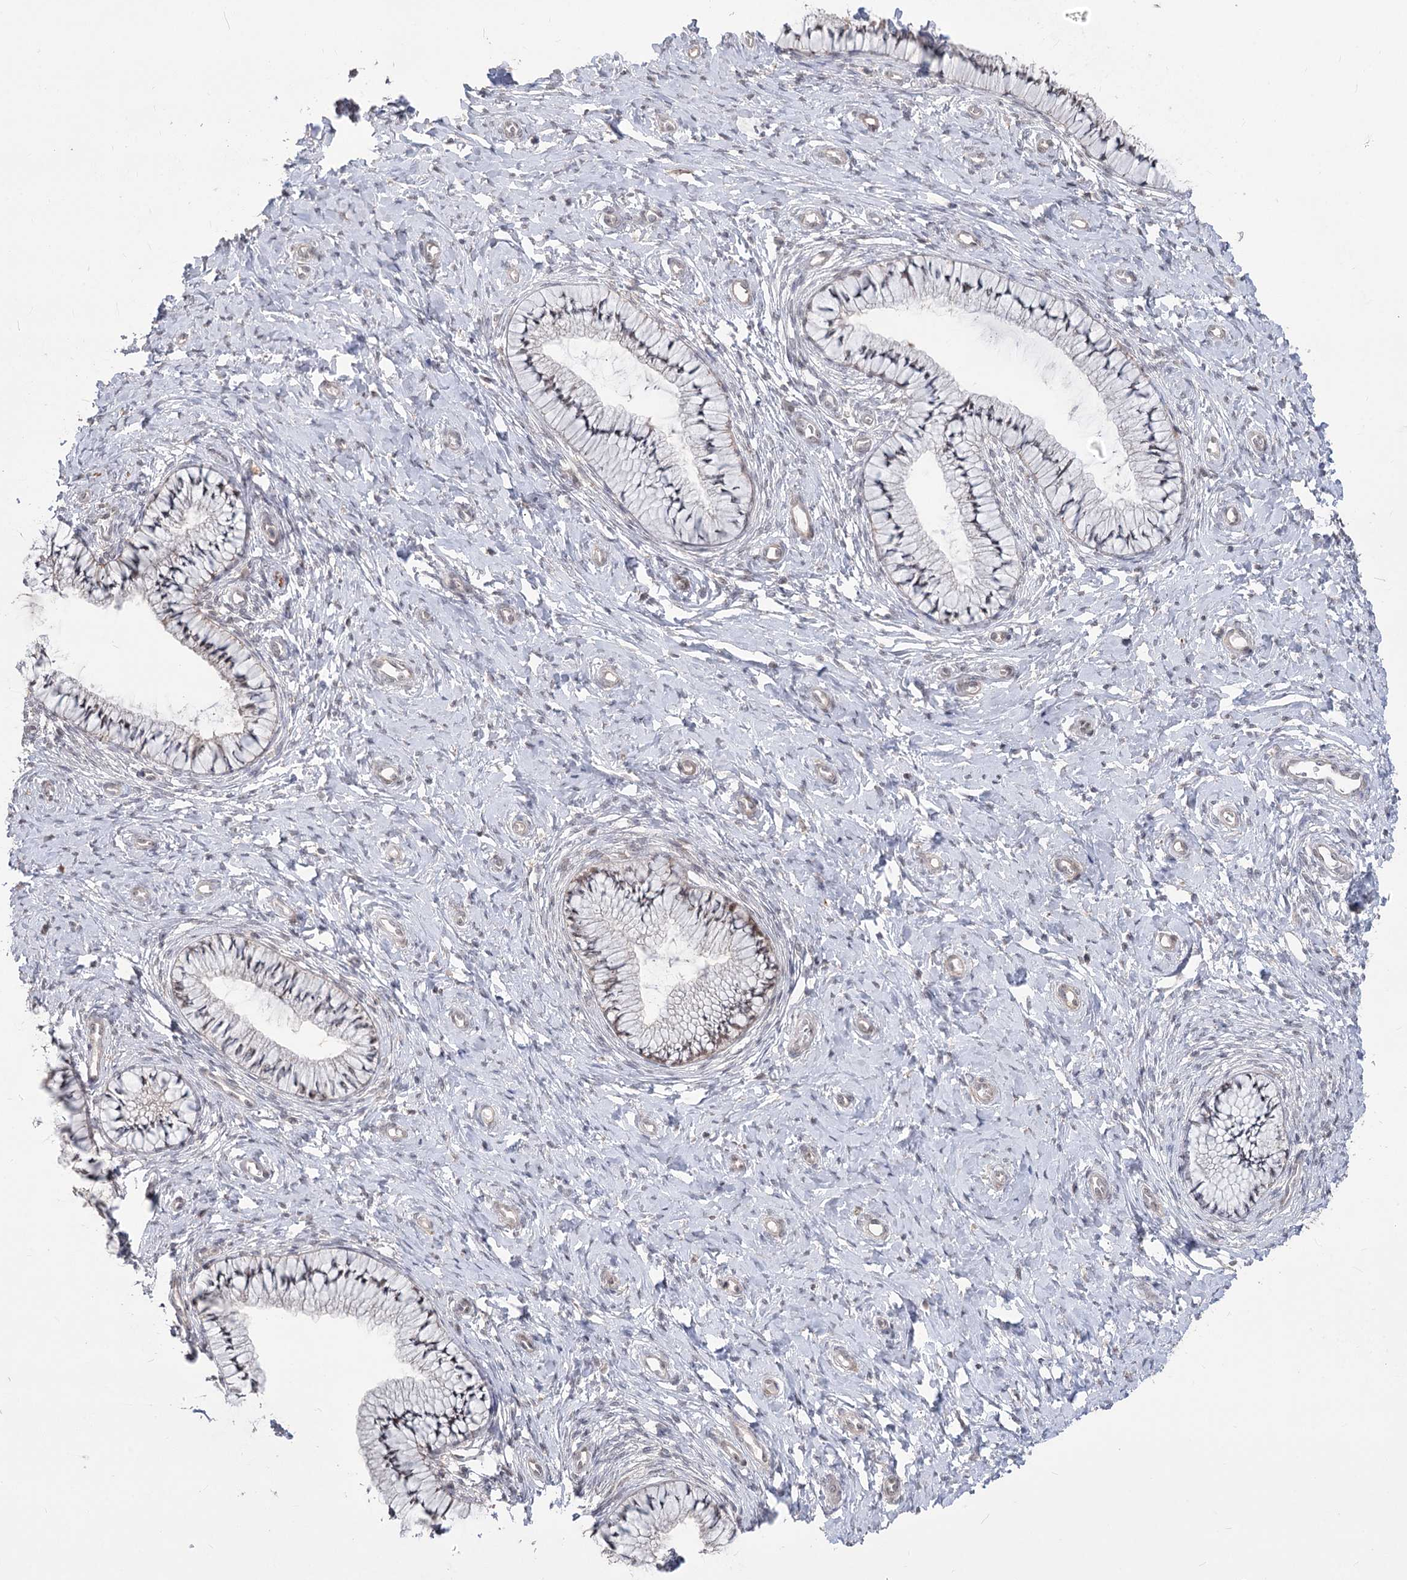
{"staining": {"intensity": "moderate", "quantity": "25%-75%", "location": "nuclear"}, "tissue": "cervix", "cell_type": "Glandular cells", "image_type": "normal", "snomed": [{"axis": "morphology", "description": "Normal tissue, NOS"}, {"axis": "topography", "description": "Cervix"}], "caption": "Immunohistochemical staining of normal cervix displays moderate nuclear protein staining in approximately 25%-75% of glandular cells.", "gene": "ZSCAN23", "patient": {"sex": "female", "age": 36}}